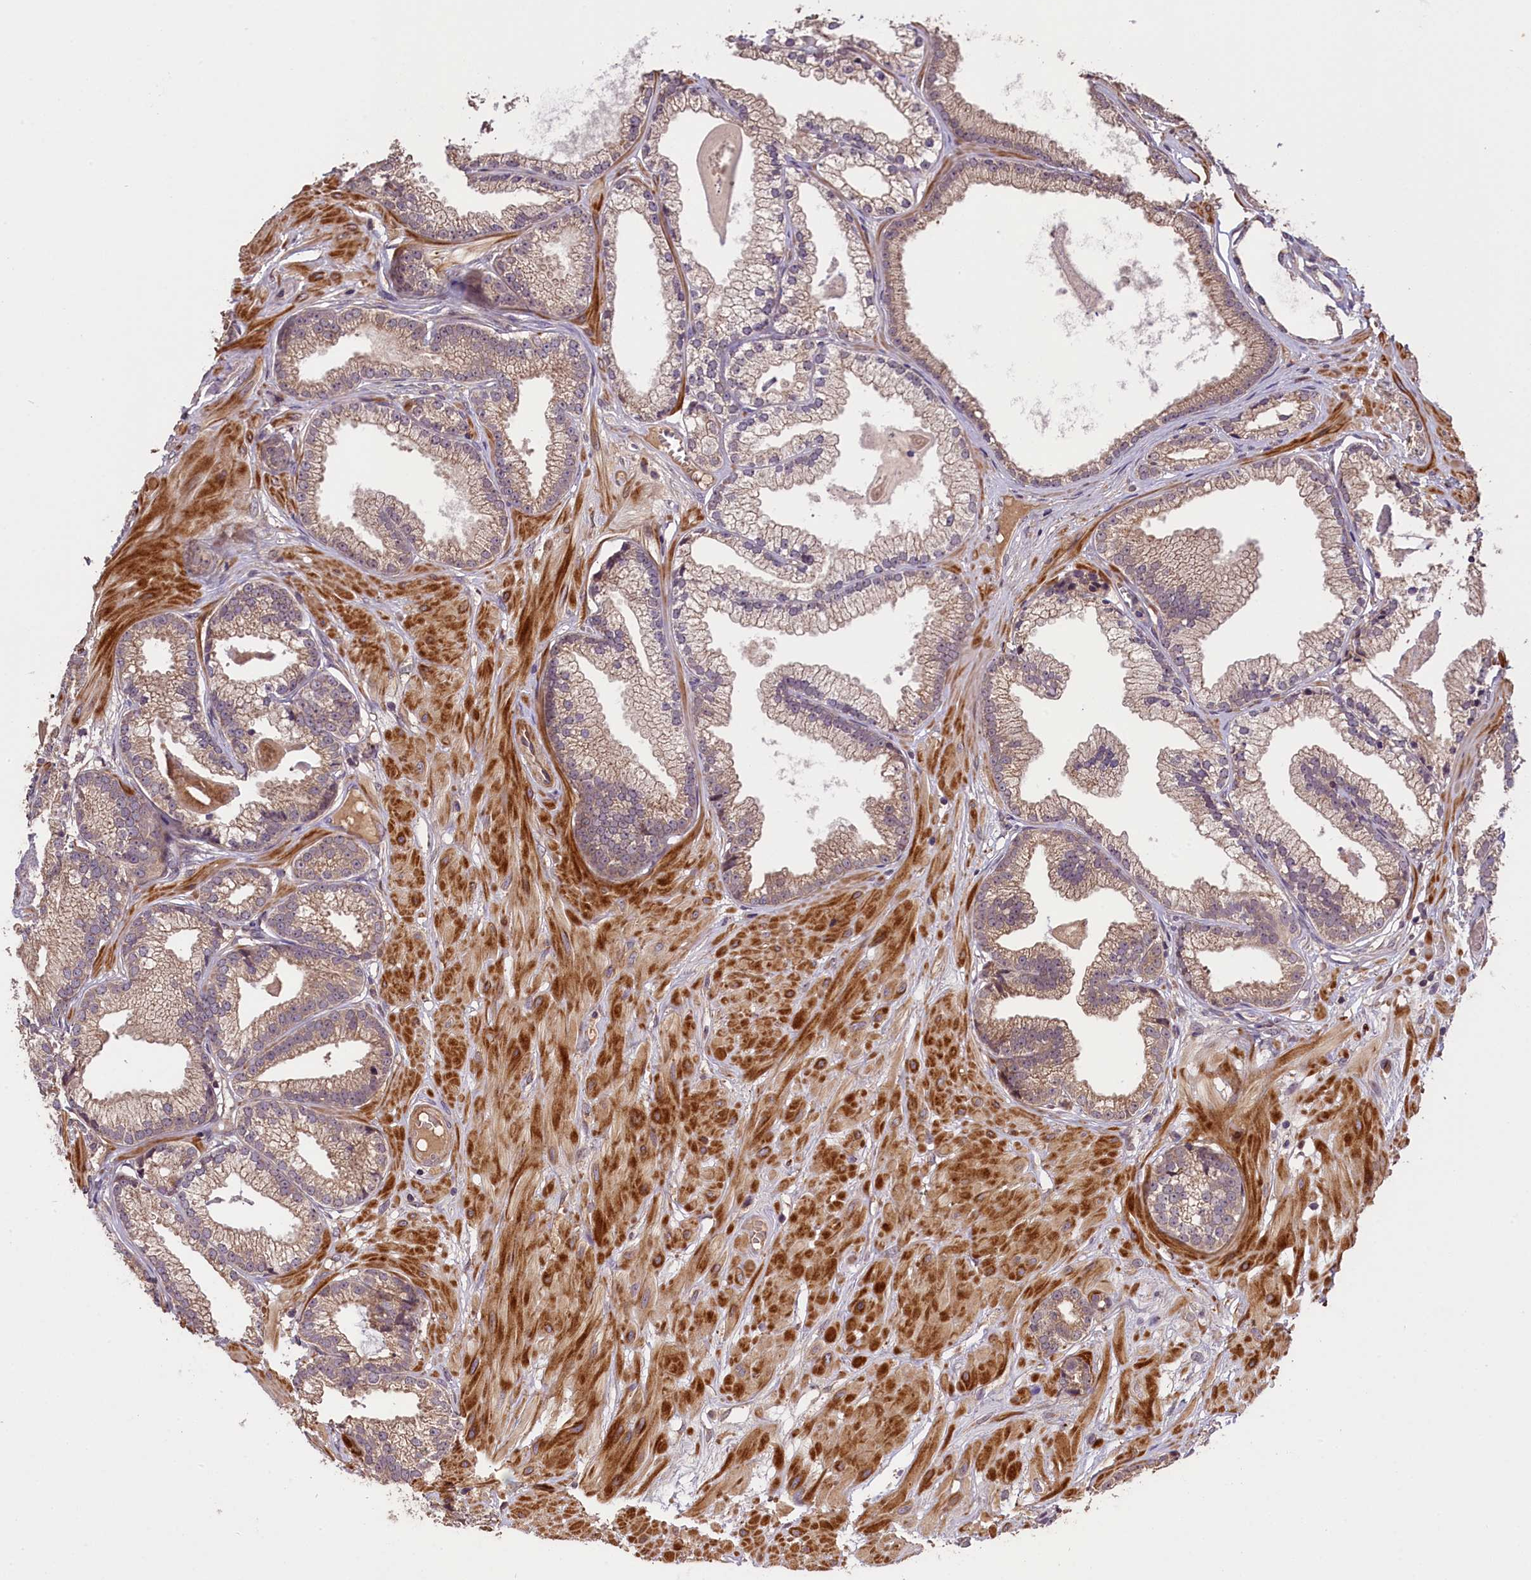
{"staining": {"intensity": "weak", "quantity": ">75%", "location": "cytoplasmic/membranous"}, "tissue": "prostate cancer", "cell_type": "Tumor cells", "image_type": "cancer", "snomed": [{"axis": "morphology", "description": "Adenocarcinoma, Low grade"}, {"axis": "topography", "description": "Prostate"}], "caption": "High-magnification brightfield microscopy of prostate cancer stained with DAB (brown) and counterstained with hematoxylin (blue). tumor cells exhibit weak cytoplasmic/membranous positivity is appreciated in approximately>75% of cells.", "gene": "DNAJB9", "patient": {"sex": "male", "age": 64}}